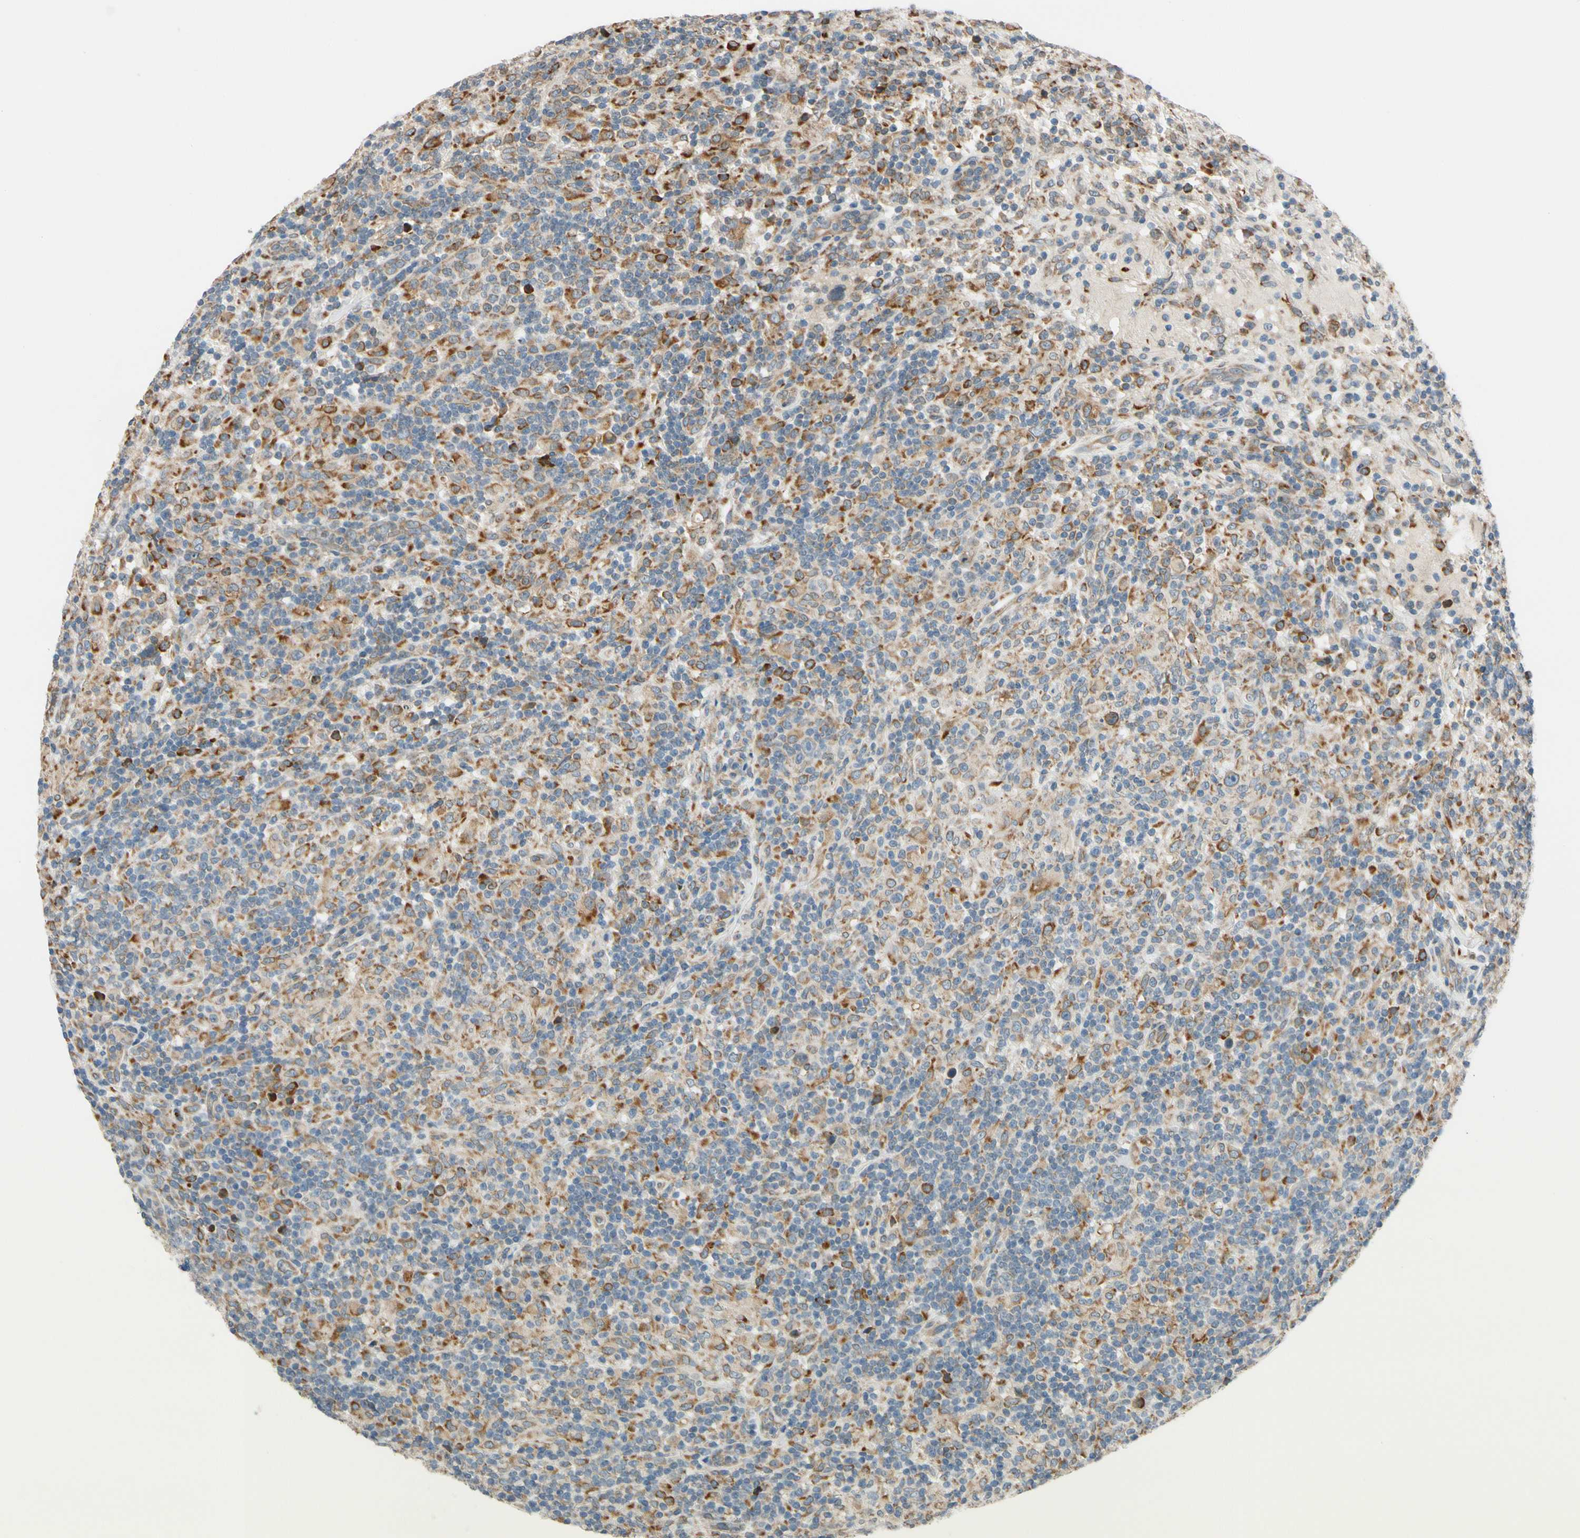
{"staining": {"intensity": "weak", "quantity": "<25%", "location": "cytoplasmic/membranous"}, "tissue": "lymphoma", "cell_type": "Tumor cells", "image_type": "cancer", "snomed": [{"axis": "morphology", "description": "Hodgkin's disease, NOS"}, {"axis": "topography", "description": "Lymph node"}], "caption": "Immunohistochemistry of lymphoma shows no staining in tumor cells.", "gene": "RPN2", "patient": {"sex": "male", "age": 70}}